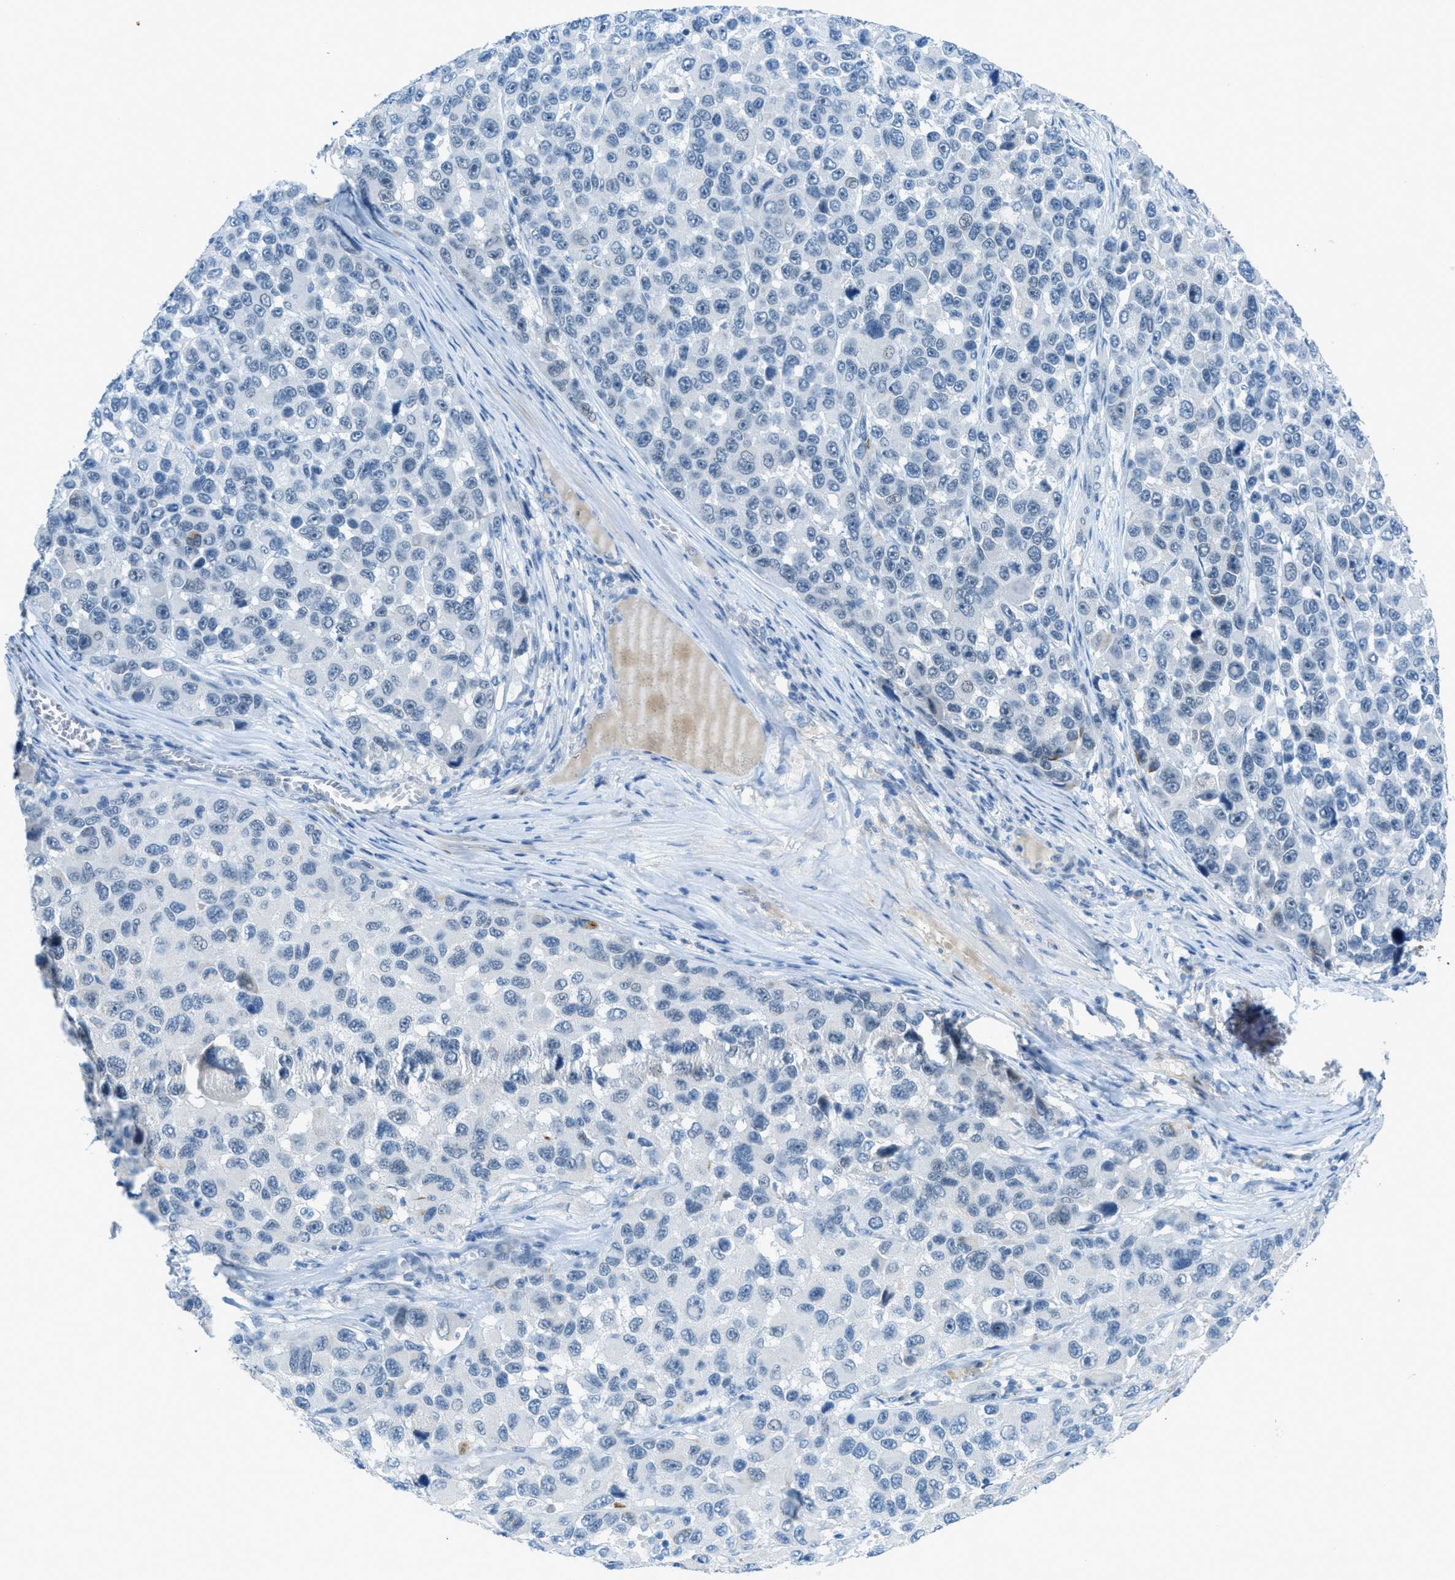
{"staining": {"intensity": "negative", "quantity": "none", "location": "none"}, "tissue": "melanoma", "cell_type": "Tumor cells", "image_type": "cancer", "snomed": [{"axis": "morphology", "description": "Malignant melanoma, NOS"}, {"axis": "topography", "description": "Skin"}], "caption": "A high-resolution histopathology image shows immunohistochemistry staining of malignant melanoma, which reveals no significant staining in tumor cells.", "gene": "KLHL8", "patient": {"sex": "male", "age": 53}}